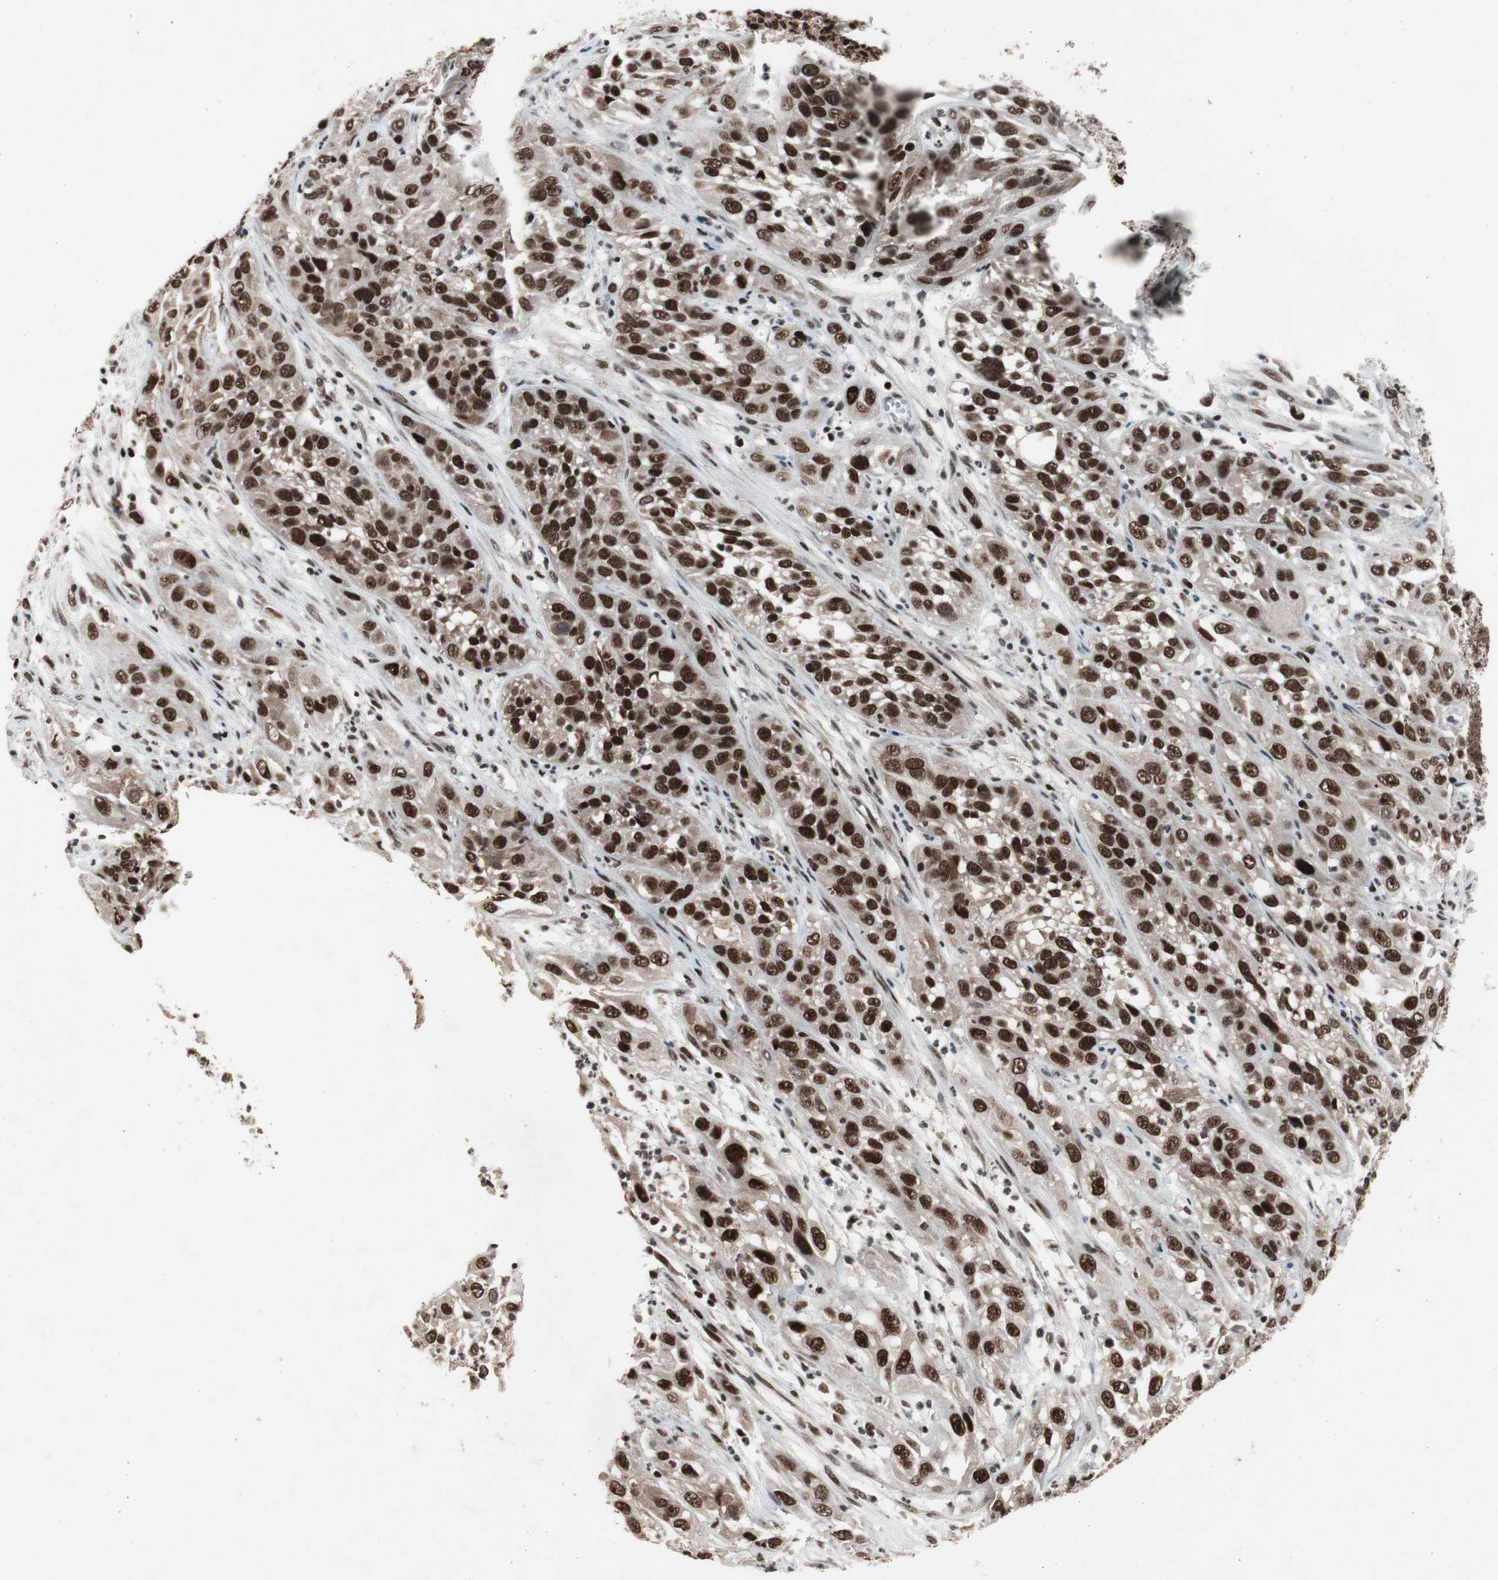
{"staining": {"intensity": "strong", "quantity": ">75%", "location": "nuclear"}, "tissue": "cervical cancer", "cell_type": "Tumor cells", "image_type": "cancer", "snomed": [{"axis": "morphology", "description": "Squamous cell carcinoma, NOS"}, {"axis": "topography", "description": "Cervix"}], "caption": "Squamous cell carcinoma (cervical) stained for a protein exhibits strong nuclear positivity in tumor cells. (DAB (3,3'-diaminobenzidine) IHC with brightfield microscopy, high magnification).", "gene": "RPA1", "patient": {"sex": "female", "age": 32}}